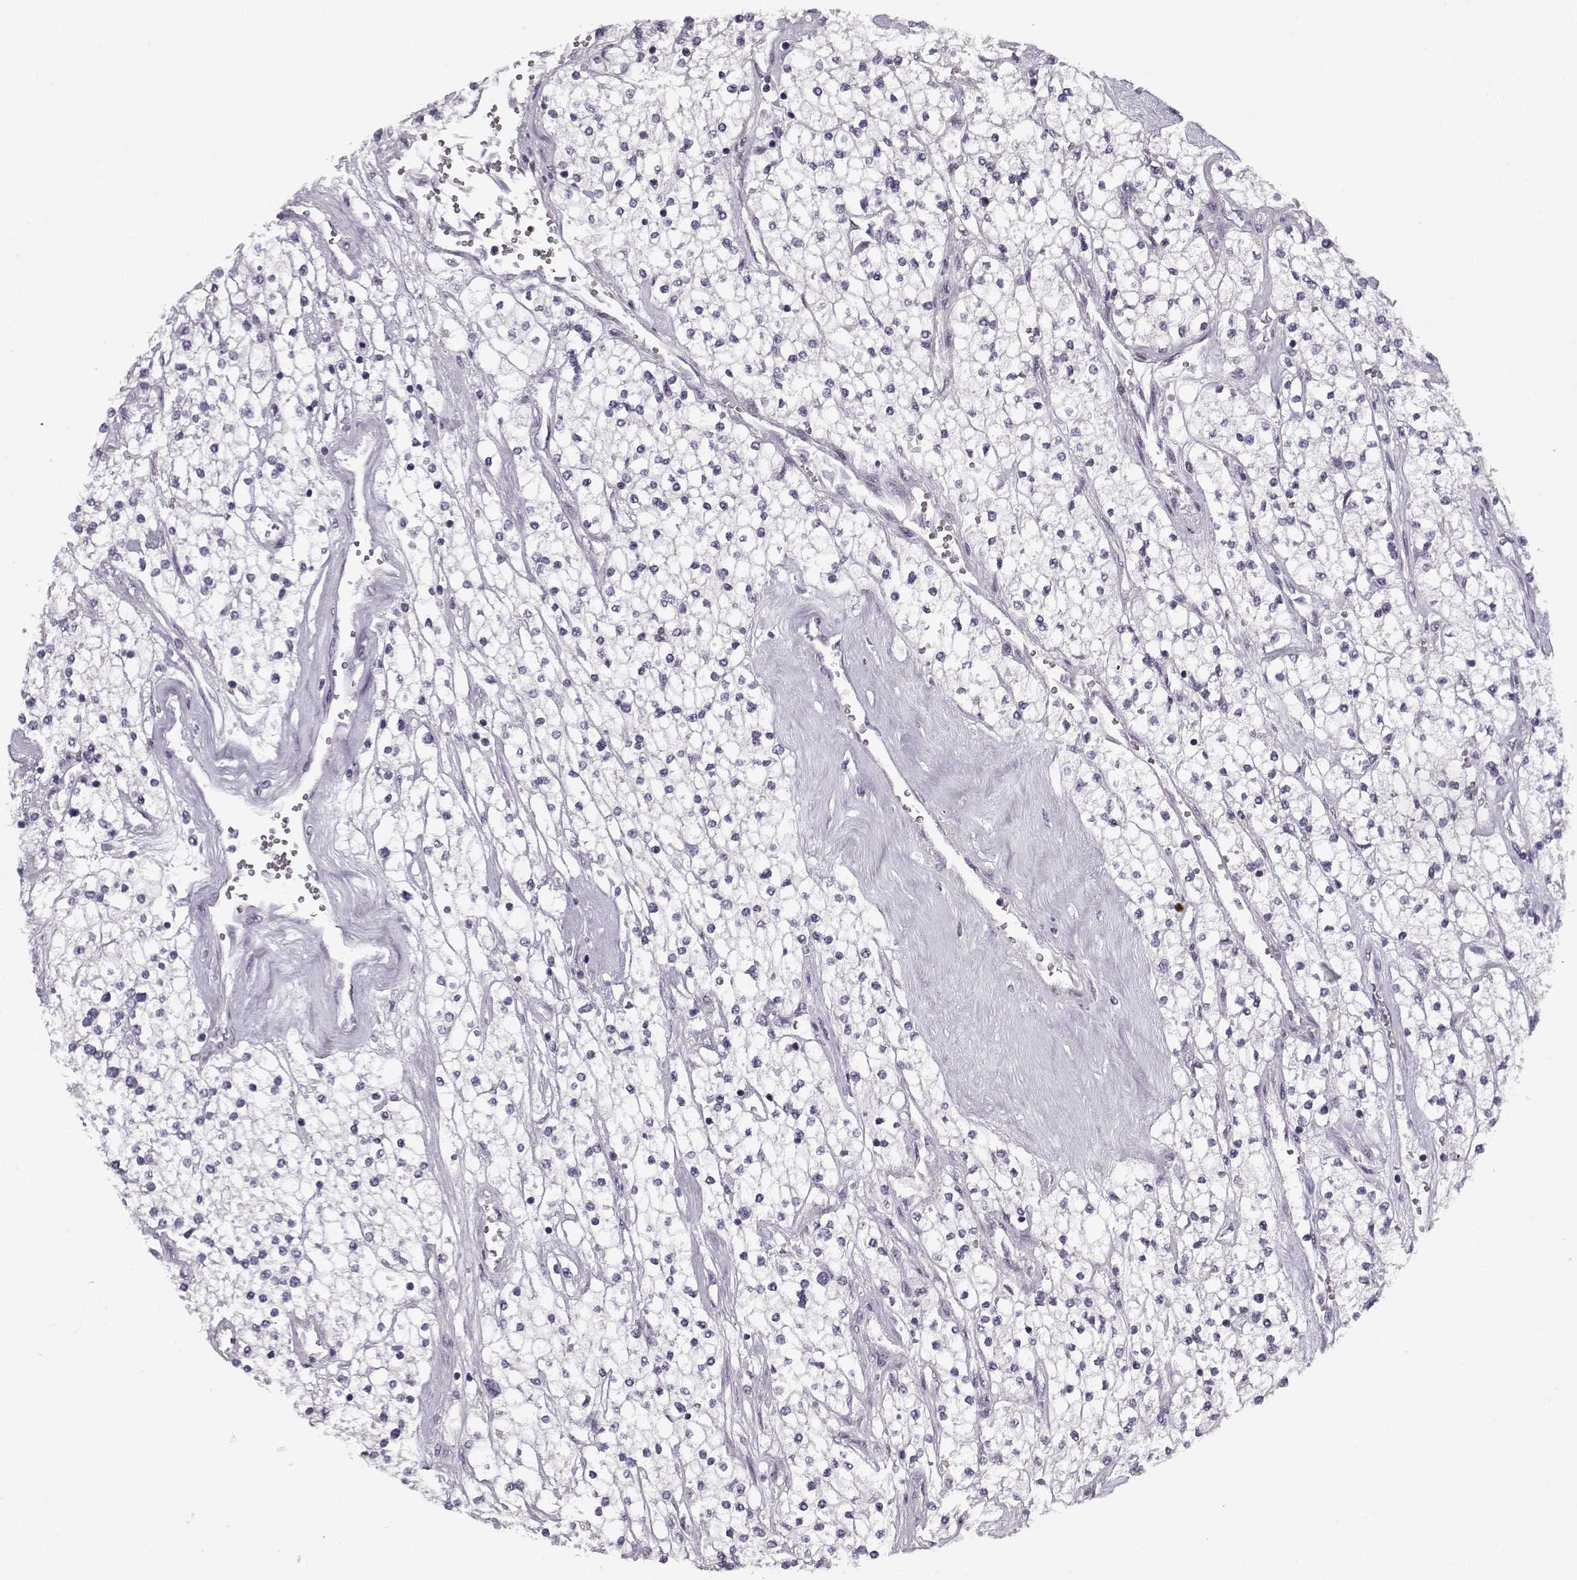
{"staining": {"intensity": "negative", "quantity": "none", "location": "none"}, "tissue": "renal cancer", "cell_type": "Tumor cells", "image_type": "cancer", "snomed": [{"axis": "morphology", "description": "Adenocarcinoma, NOS"}, {"axis": "topography", "description": "Kidney"}], "caption": "Immunohistochemistry micrograph of human renal adenocarcinoma stained for a protein (brown), which reveals no expression in tumor cells.", "gene": "PNMT", "patient": {"sex": "male", "age": 80}}